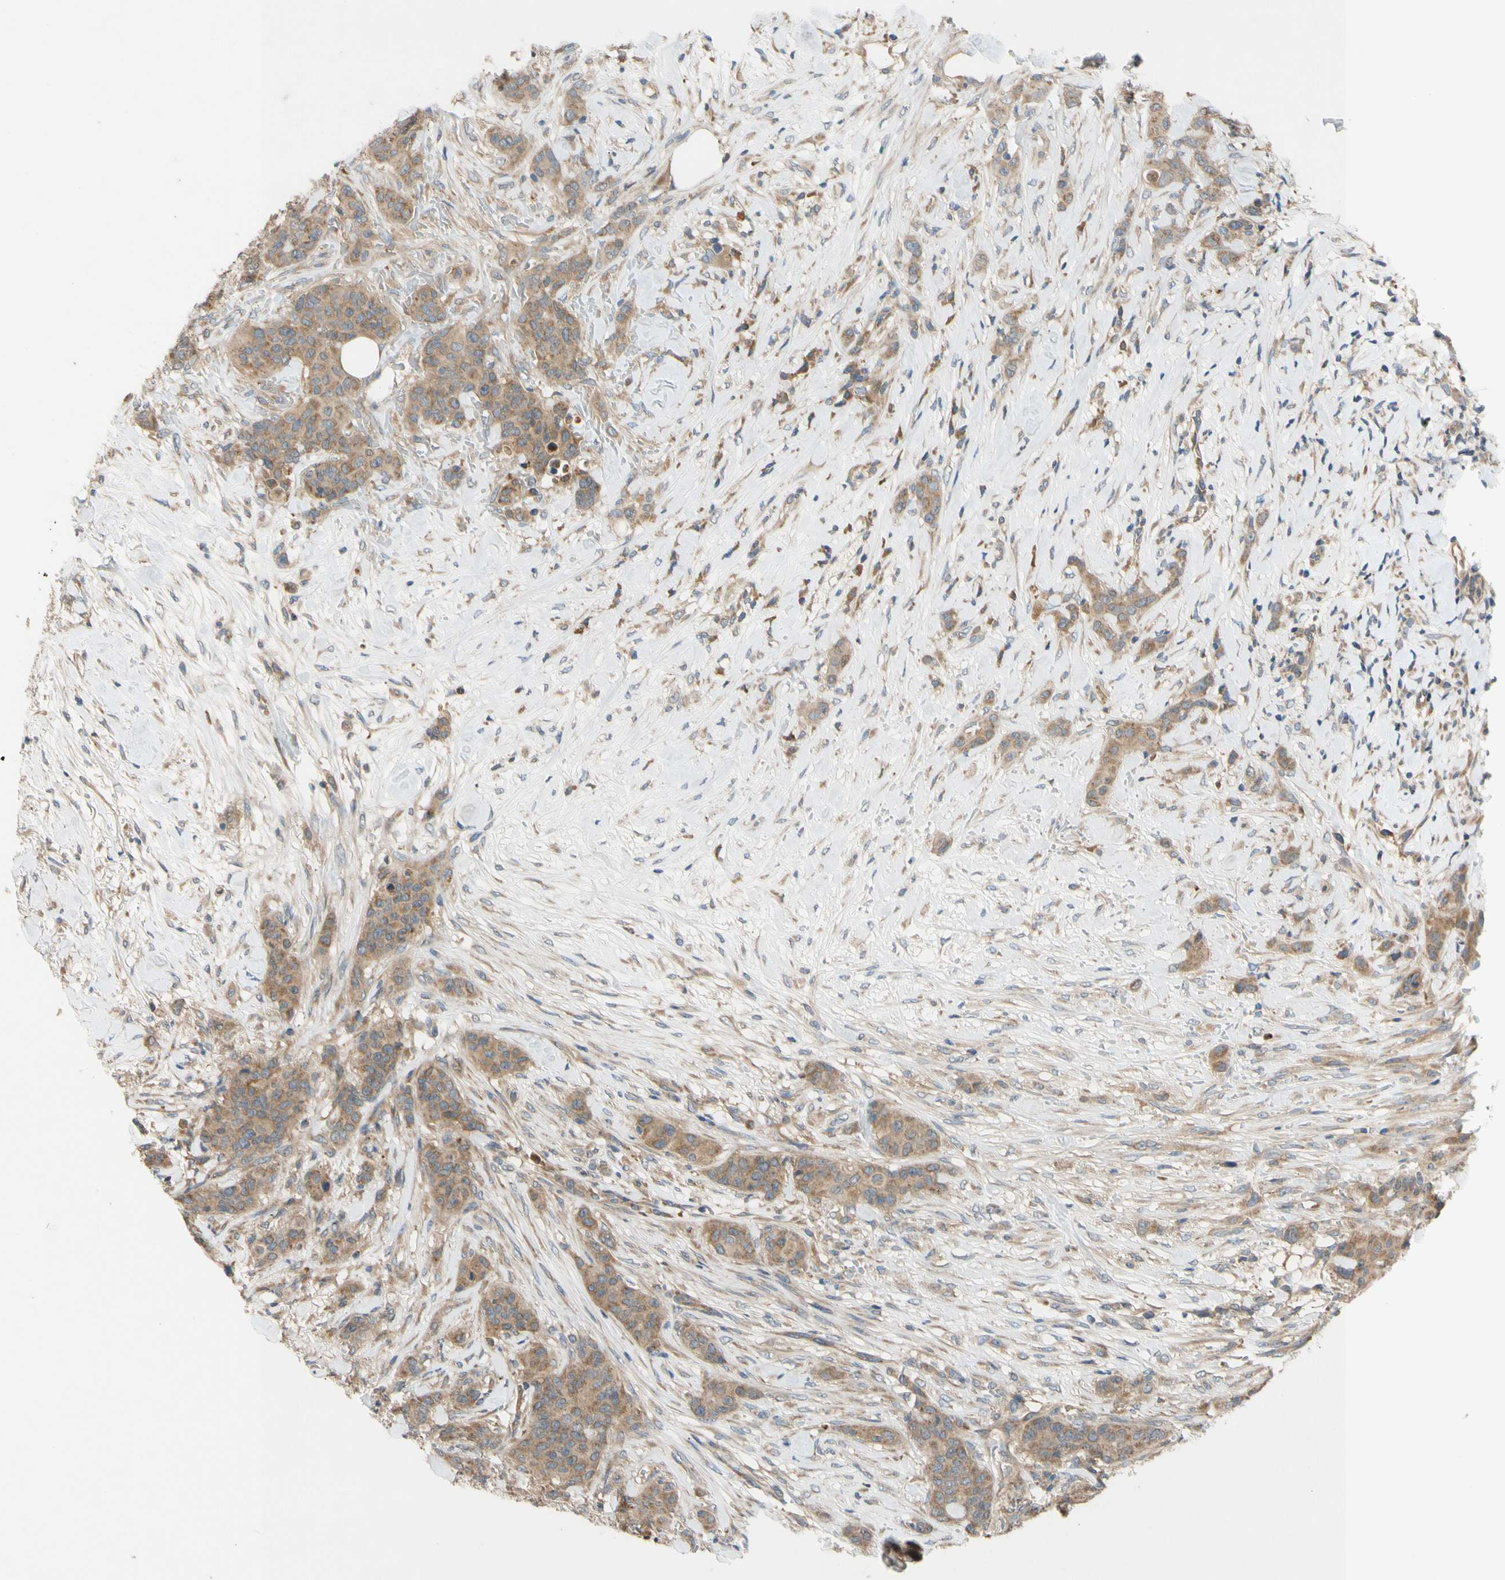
{"staining": {"intensity": "moderate", "quantity": ">75%", "location": "cytoplasmic/membranous"}, "tissue": "breast cancer", "cell_type": "Tumor cells", "image_type": "cancer", "snomed": [{"axis": "morphology", "description": "Duct carcinoma"}, {"axis": "topography", "description": "Breast"}], "caption": "High-power microscopy captured an immunohistochemistry (IHC) photomicrograph of breast cancer (infiltrating ductal carcinoma), revealing moderate cytoplasmic/membranous staining in approximately >75% of tumor cells. (Brightfield microscopy of DAB IHC at high magnification).", "gene": "MBTPS2", "patient": {"sex": "female", "age": 40}}